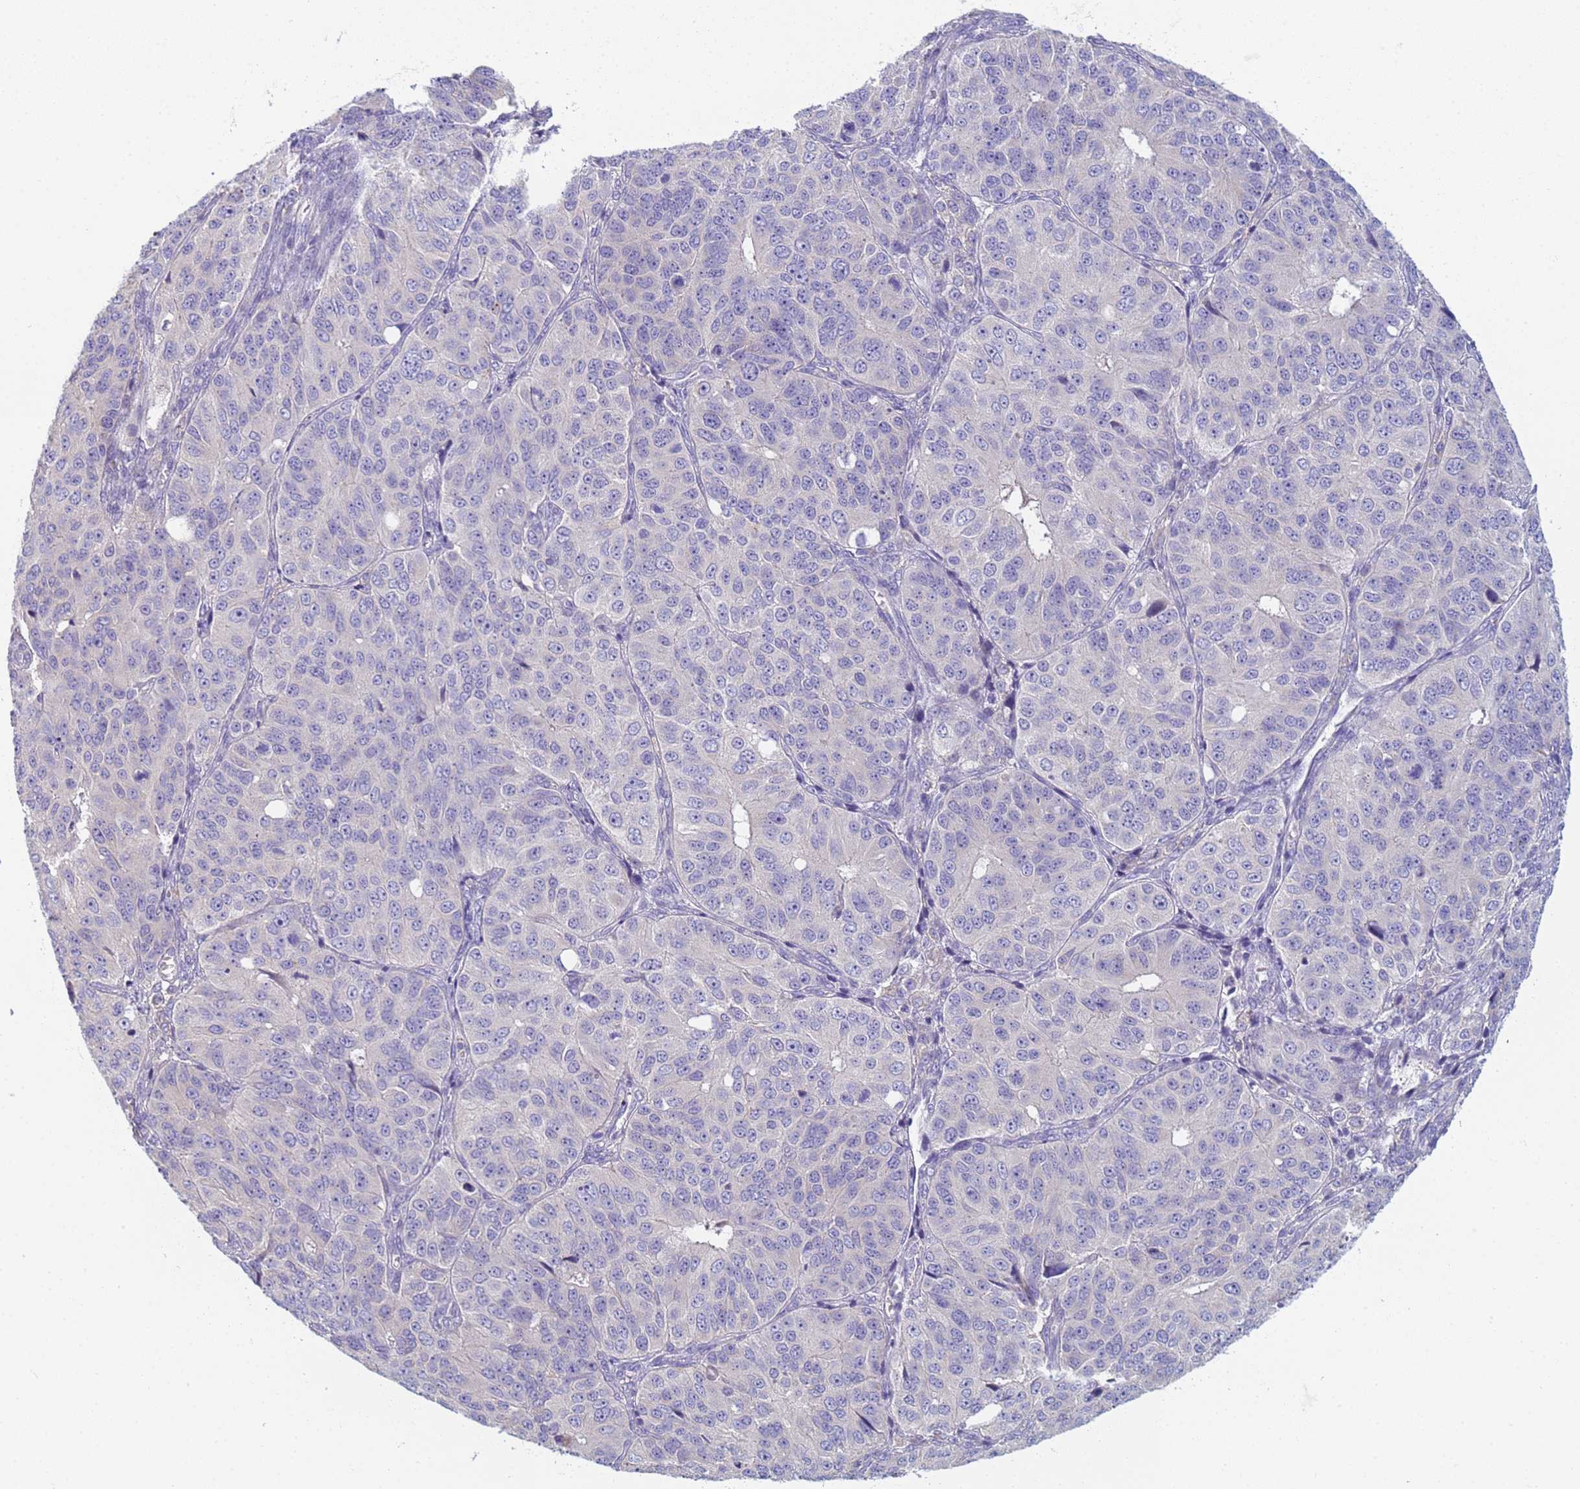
{"staining": {"intensity": "negative", "quantity": "none", "location": "none"}, "tissue": "ovarian cancer", "cell_type": "Tumor cells", "image_type": "cancer", "snomed": [{"axis": "morphology", "description": "Carcinoma, endometroid"}, {"axis": "topography", "description": "Ovary"}], "caption": "High power microscopy micrograph of an immunohistochemistry histopathology image of endometroid carcinoma (ovarian), revealing no significant expression in tumor cells. (DAB (3,3'-diaminobenzidine) IHC, high magnification).", "gene": "CR1", "patient": {"sex": "female", "age": 51}}